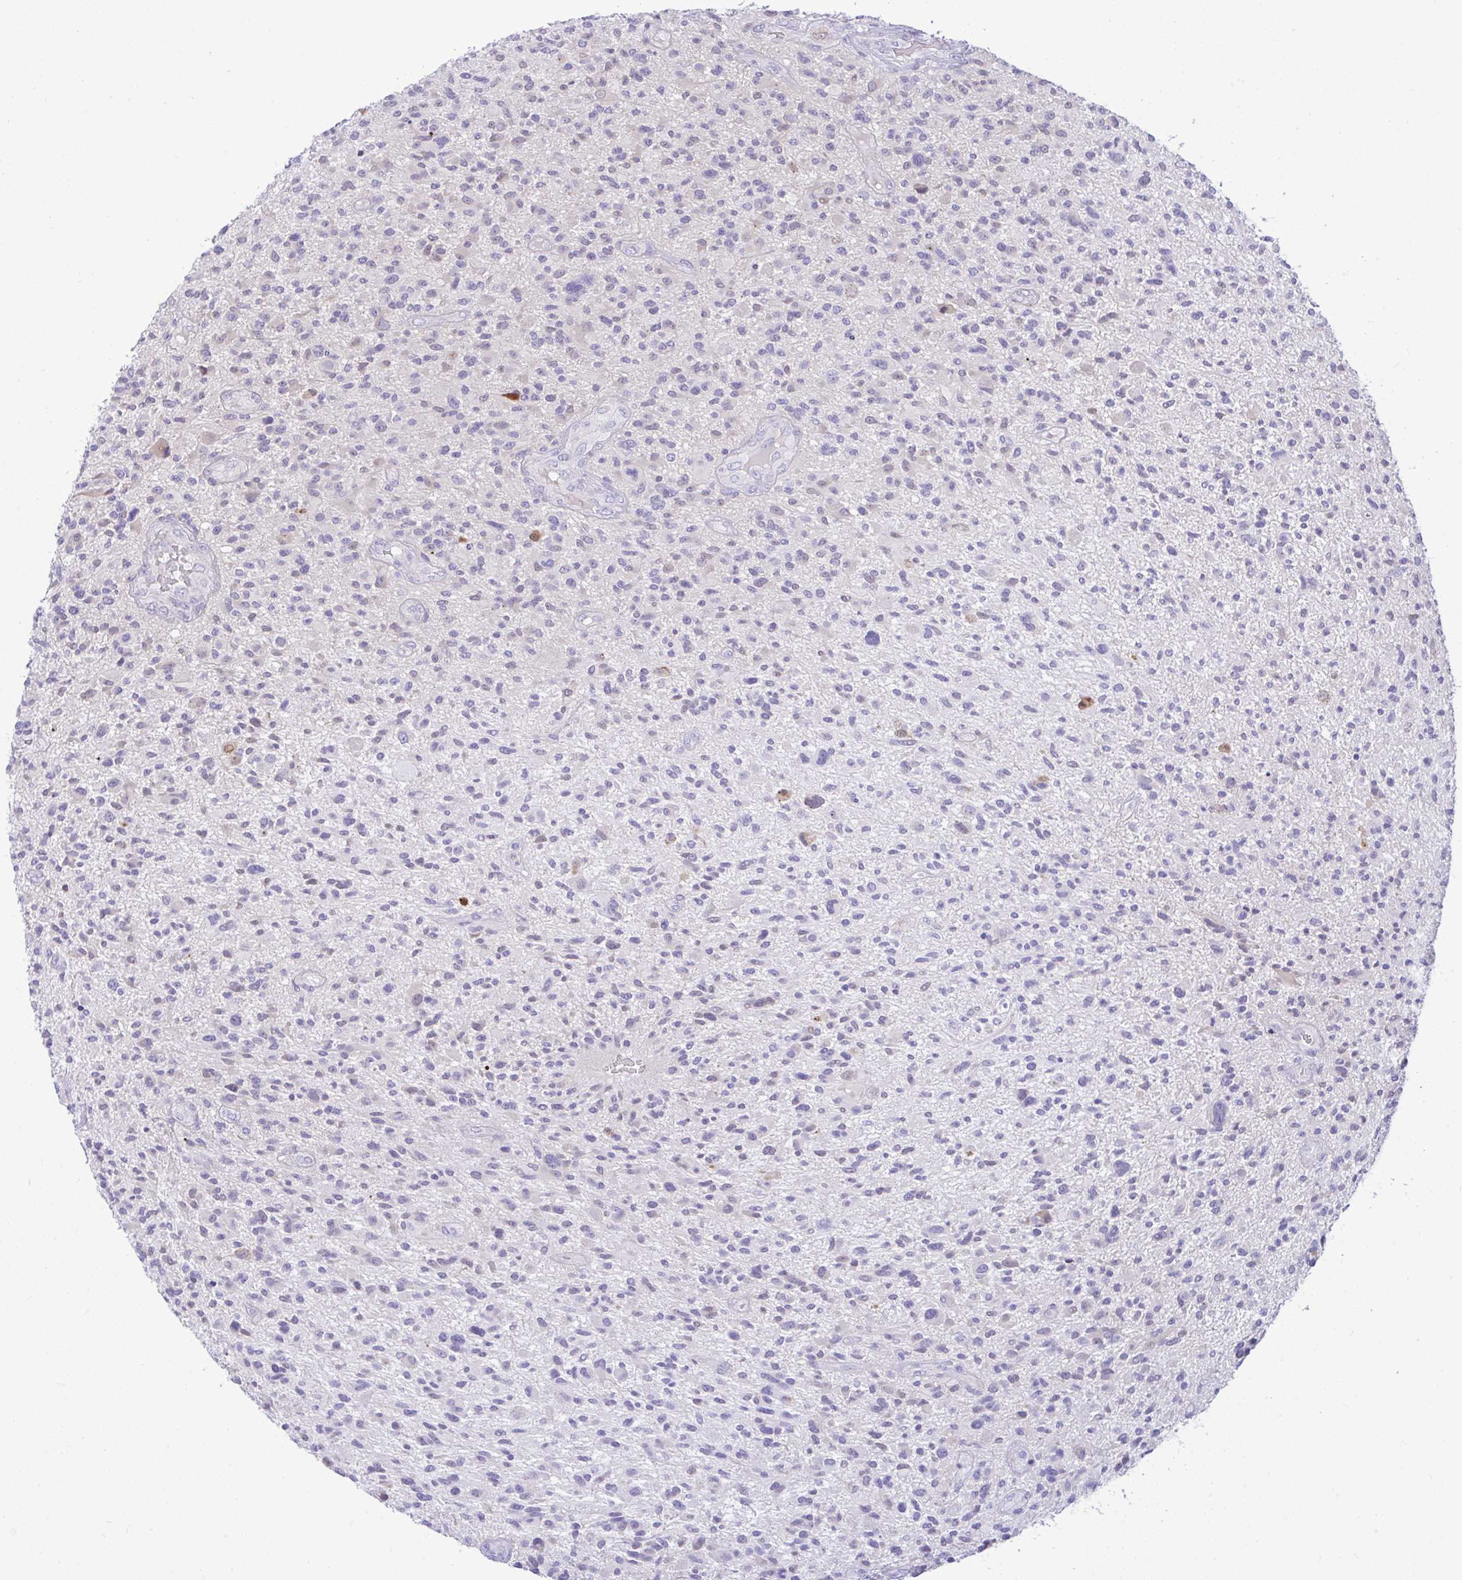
{"staining": {"intensity": "negative", "quantity": "none", "location": "none"}, "tissue": "glioma", "cell_type": "Tumor cells", "image_type": "cancer", "snomed": [{"axis": "morphology", "description": "Glioma, malignant, High grade"}, {"axis": "topography", "description": "Brain"}], "caption": "The photomicrograph exhibits no significant expression in tumor cells of malignant glioma (high-grade).", "gene": "ZNF485", "patient": {"sex": "male", "age": 47}}